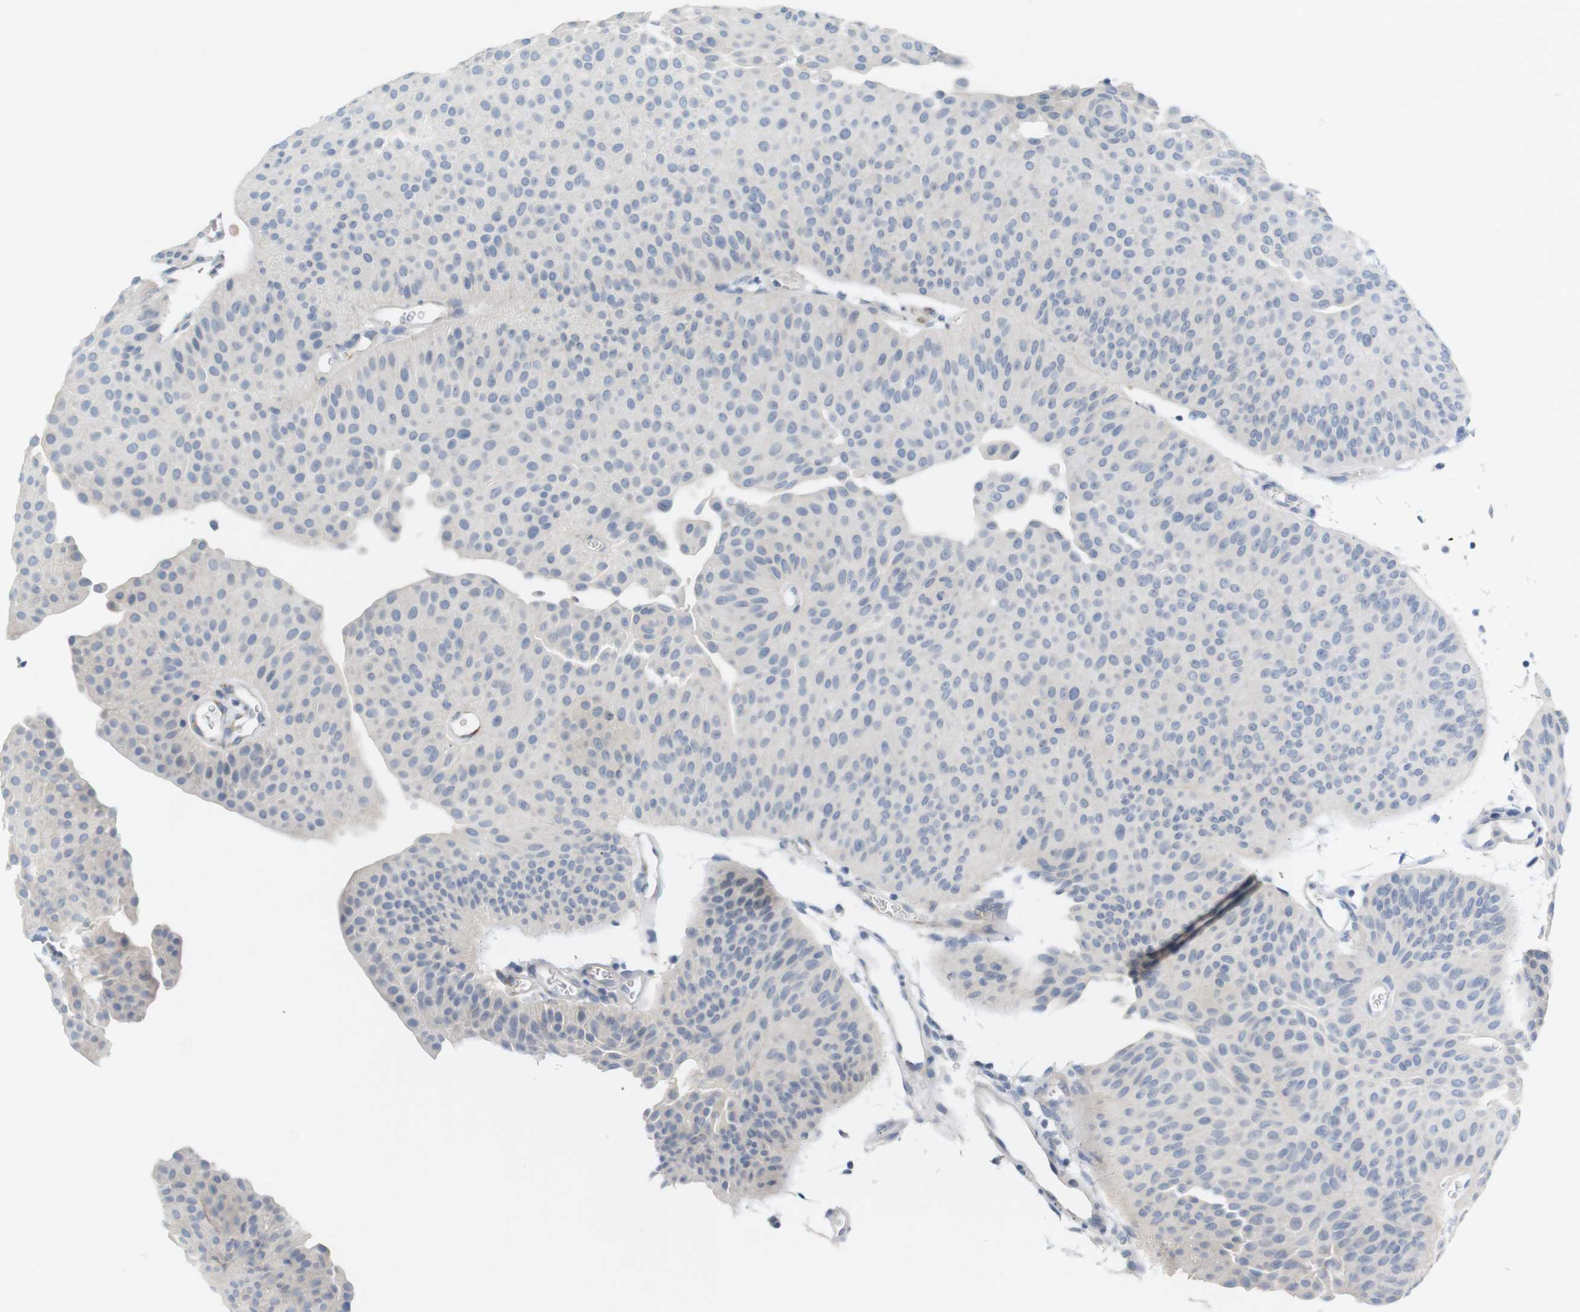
{"staining": {"intensity": "negative", "quantity": "none", "location": "none"}, "tissue": "urothelial cancer", "cell_type": "Tumor cells", "image_type": "cancer", "snomed": [{"axis": "morphology", "description": "Urothelial carcinoma, Low grade"}, {"axis": "topography", "description": "Urinary bladder"}], "caption": "Immunohistochemical staining of human low-grade urothelial carcinoma displays no significant staining in tumor cells.", "gene": "RGS9", "patient": {"sex": "female", "age": 60}}